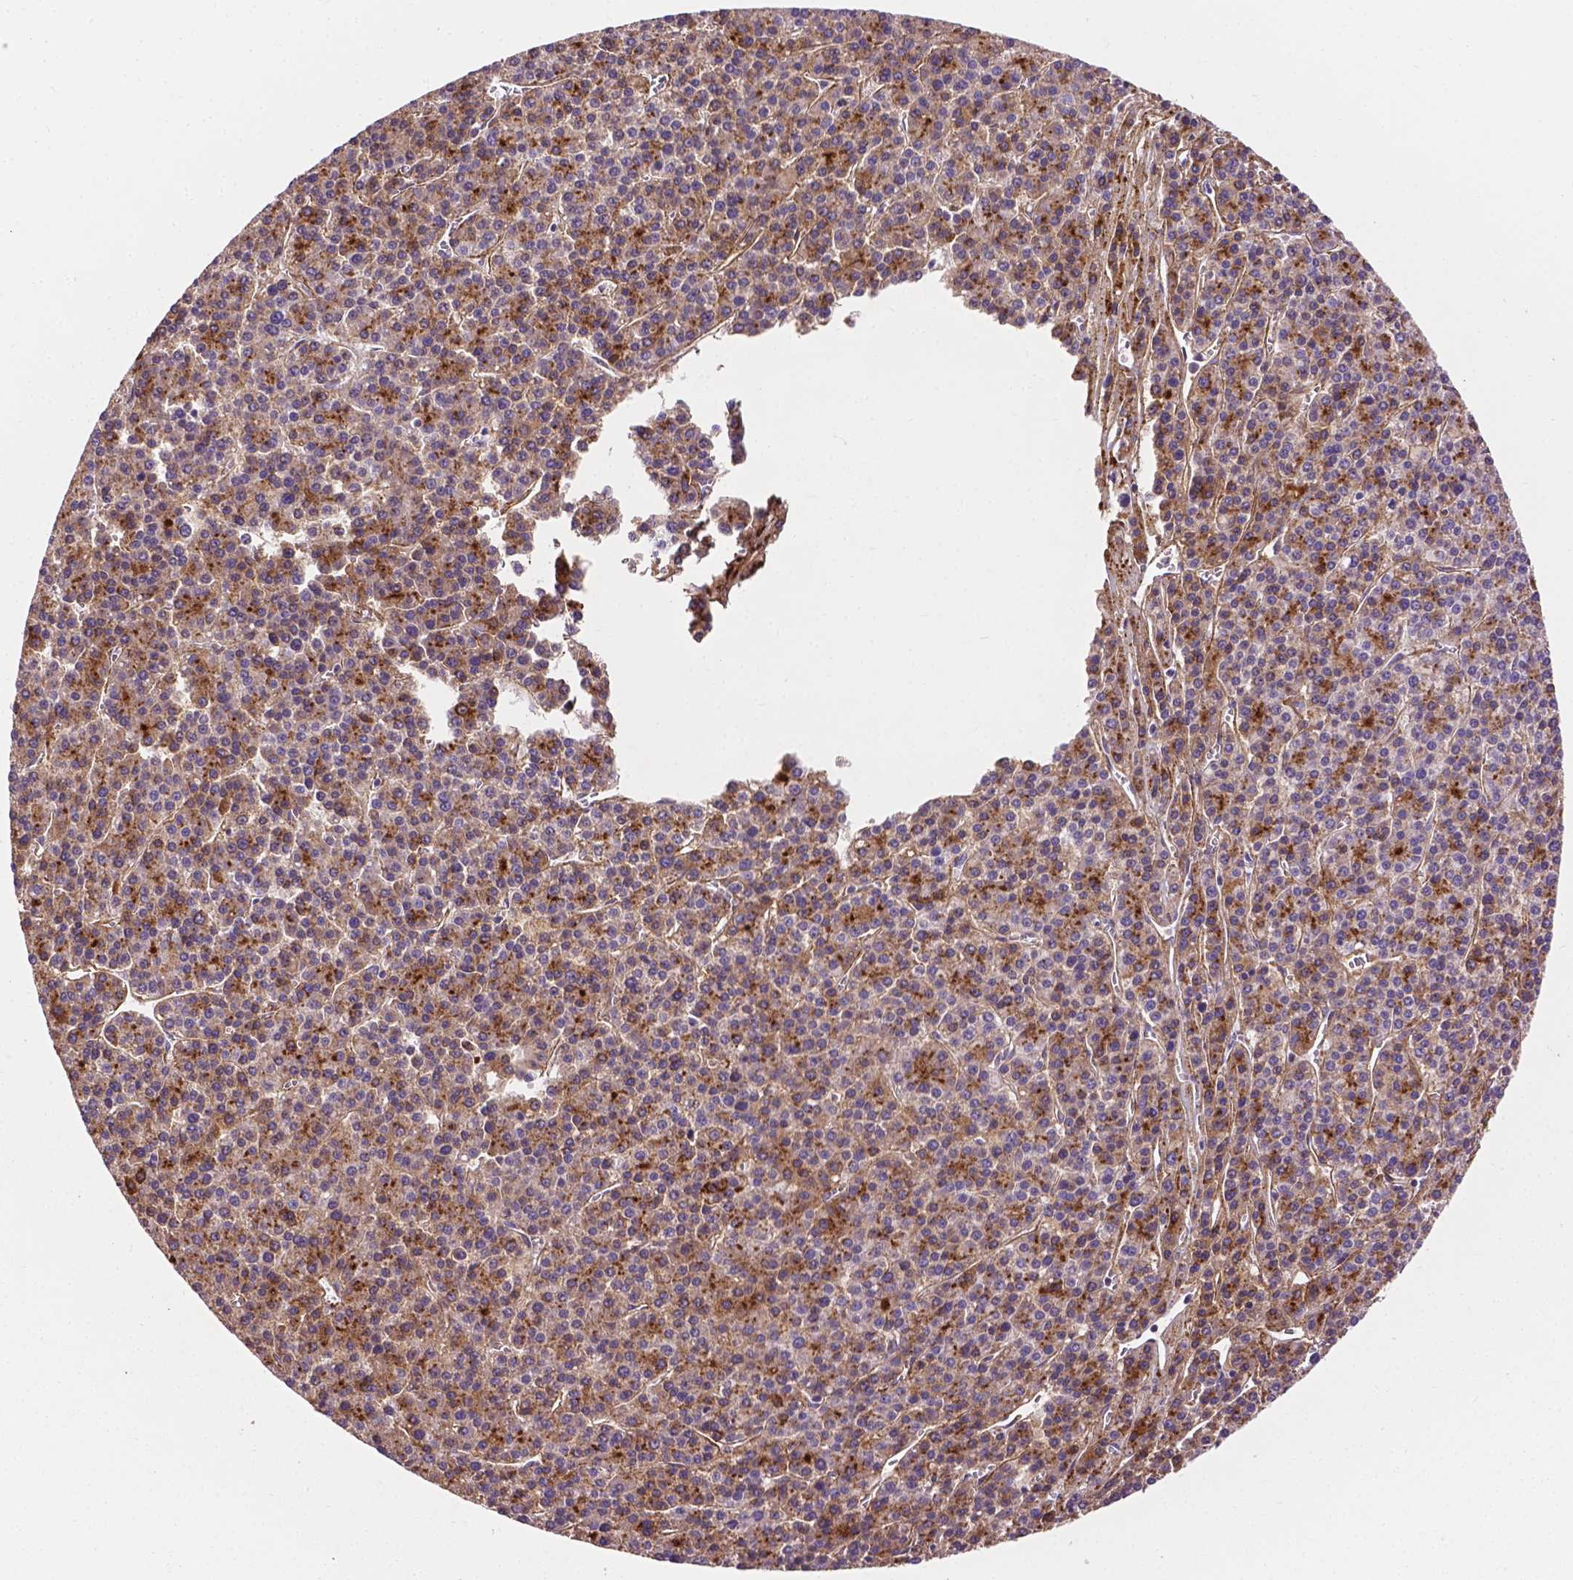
{"staining": {"intensity": "moderate", "quantity": "25%-75%", "location": "cytoplasmic/membranous"}, "tissue": "liver cancer", "cell_type": "Tumor cells", "image_type": "cancer", "snomed": [{"axis": "morphology", "description": "Carcinoma, Hepatocellular, NOS"}, {"axis": "topography", "description": "Liver"}], "caption": "Liver cancer (hepatocellular carcinoma) was stained to show a protein in brown. There is medium levels of moderate cytoplasmic/membranous positivity in about 25%-75% of tumor cells. (DAB (3,3'-diaminobenzidine) = brown stain, brightfield microscopy at high magnification).", "gene": "APOE", "patient": {"sex": "female", "age": 58}}